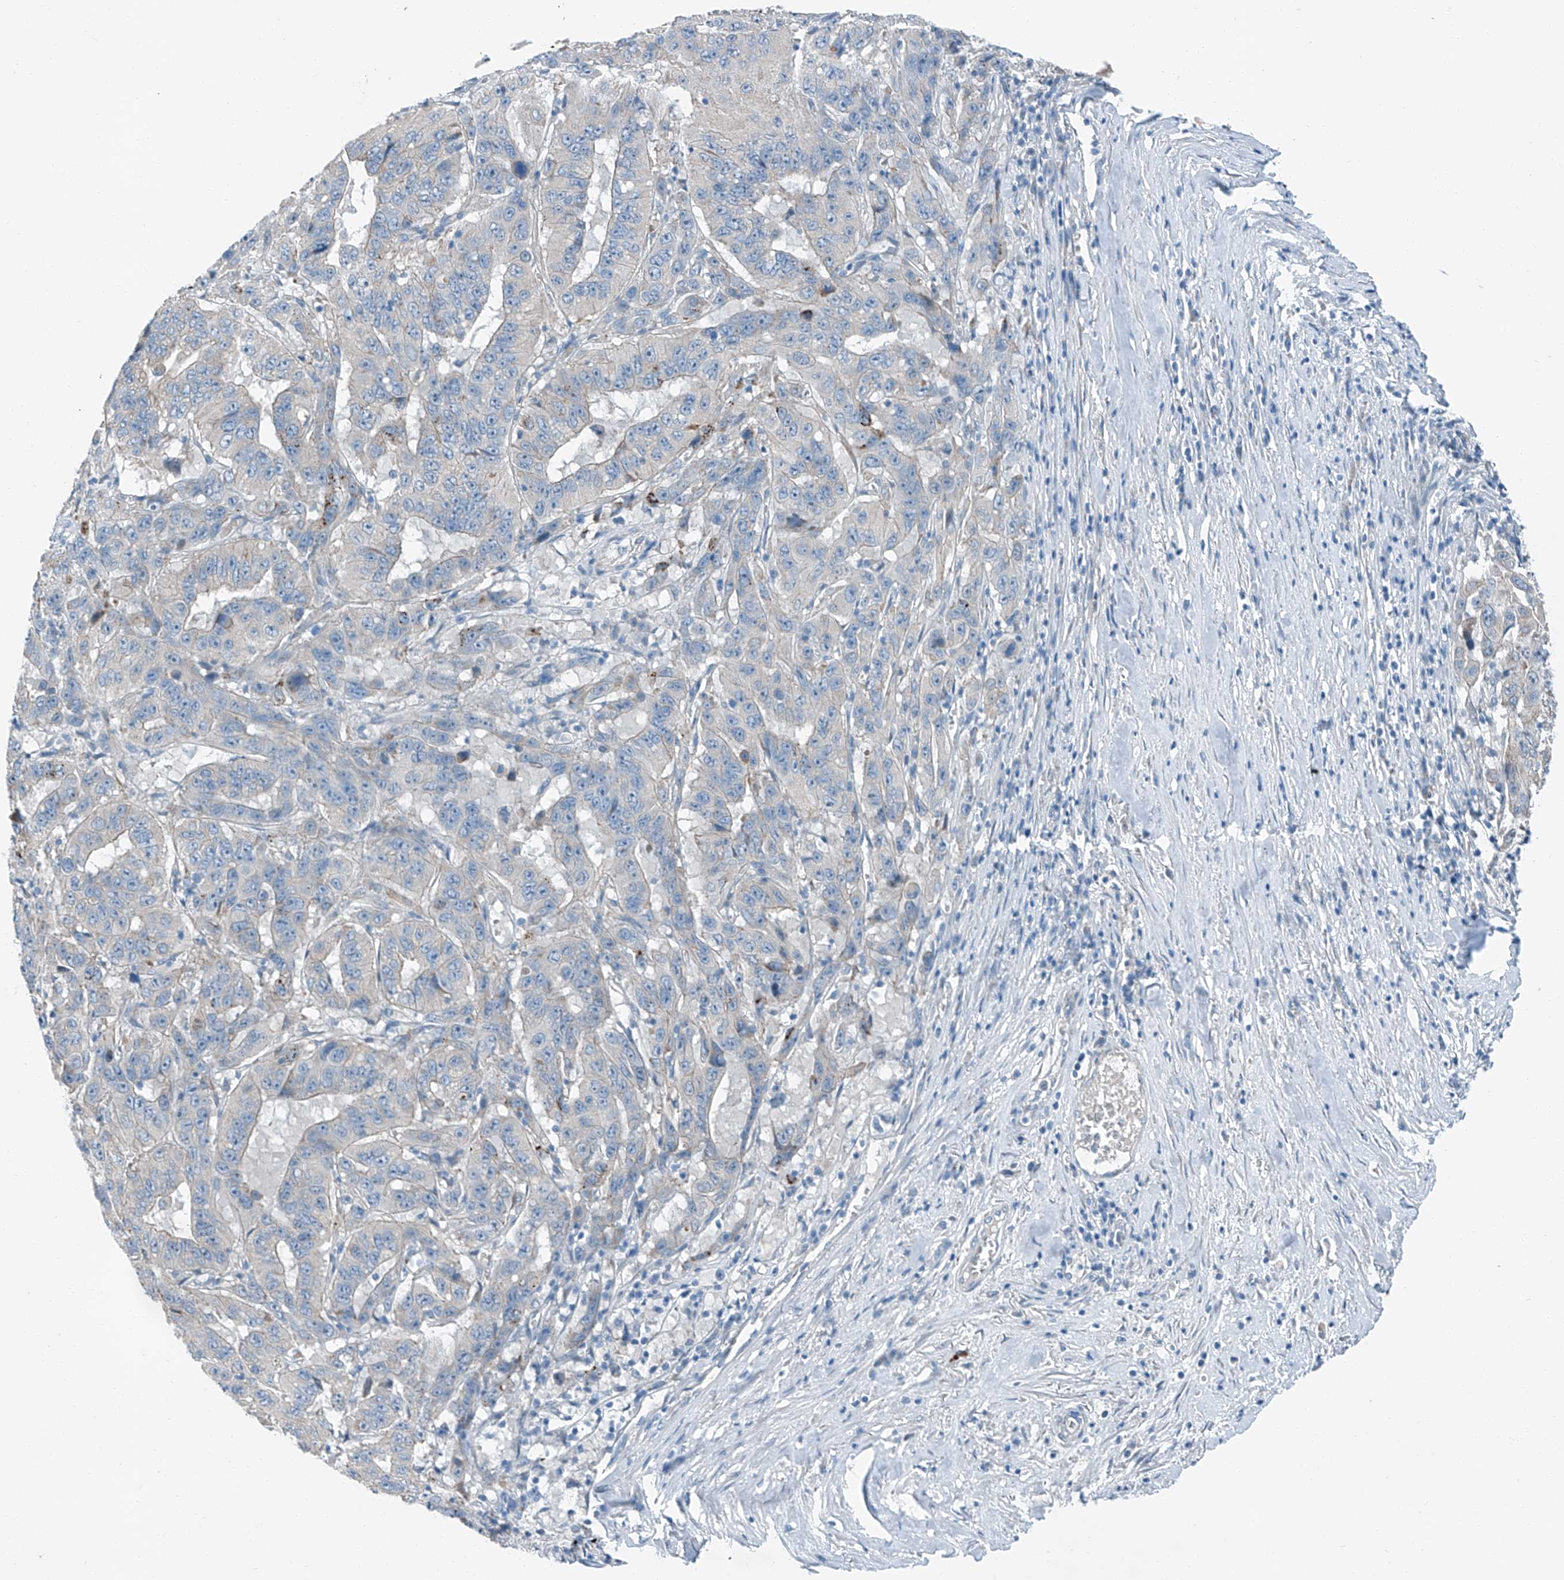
{"staining": {"intensity": "negative", "quantity": "none", "location": "none"}, "tissue": "pancreatic cancer", "cell_type": "Tumor cells", "image_type": "cancer", "snomed": [{"axis": "morphology", "description": "Adenocarcinoma, NOS"}, {"axis": "topography", "description": "Pancreas"}], "caption": "Immunohistochemistry (IHC) image of human adenocarcinoma (pancreatic) stained for a protein (brown), which shows no expression in tumor cells. (Stains: DAB immunohistochemistry with hematoxylin counter stain, Microscopy: brightfield microscopy at high magnification).", "gene": "MDGA1", "patient": {"sex": "male", "age": 63}}